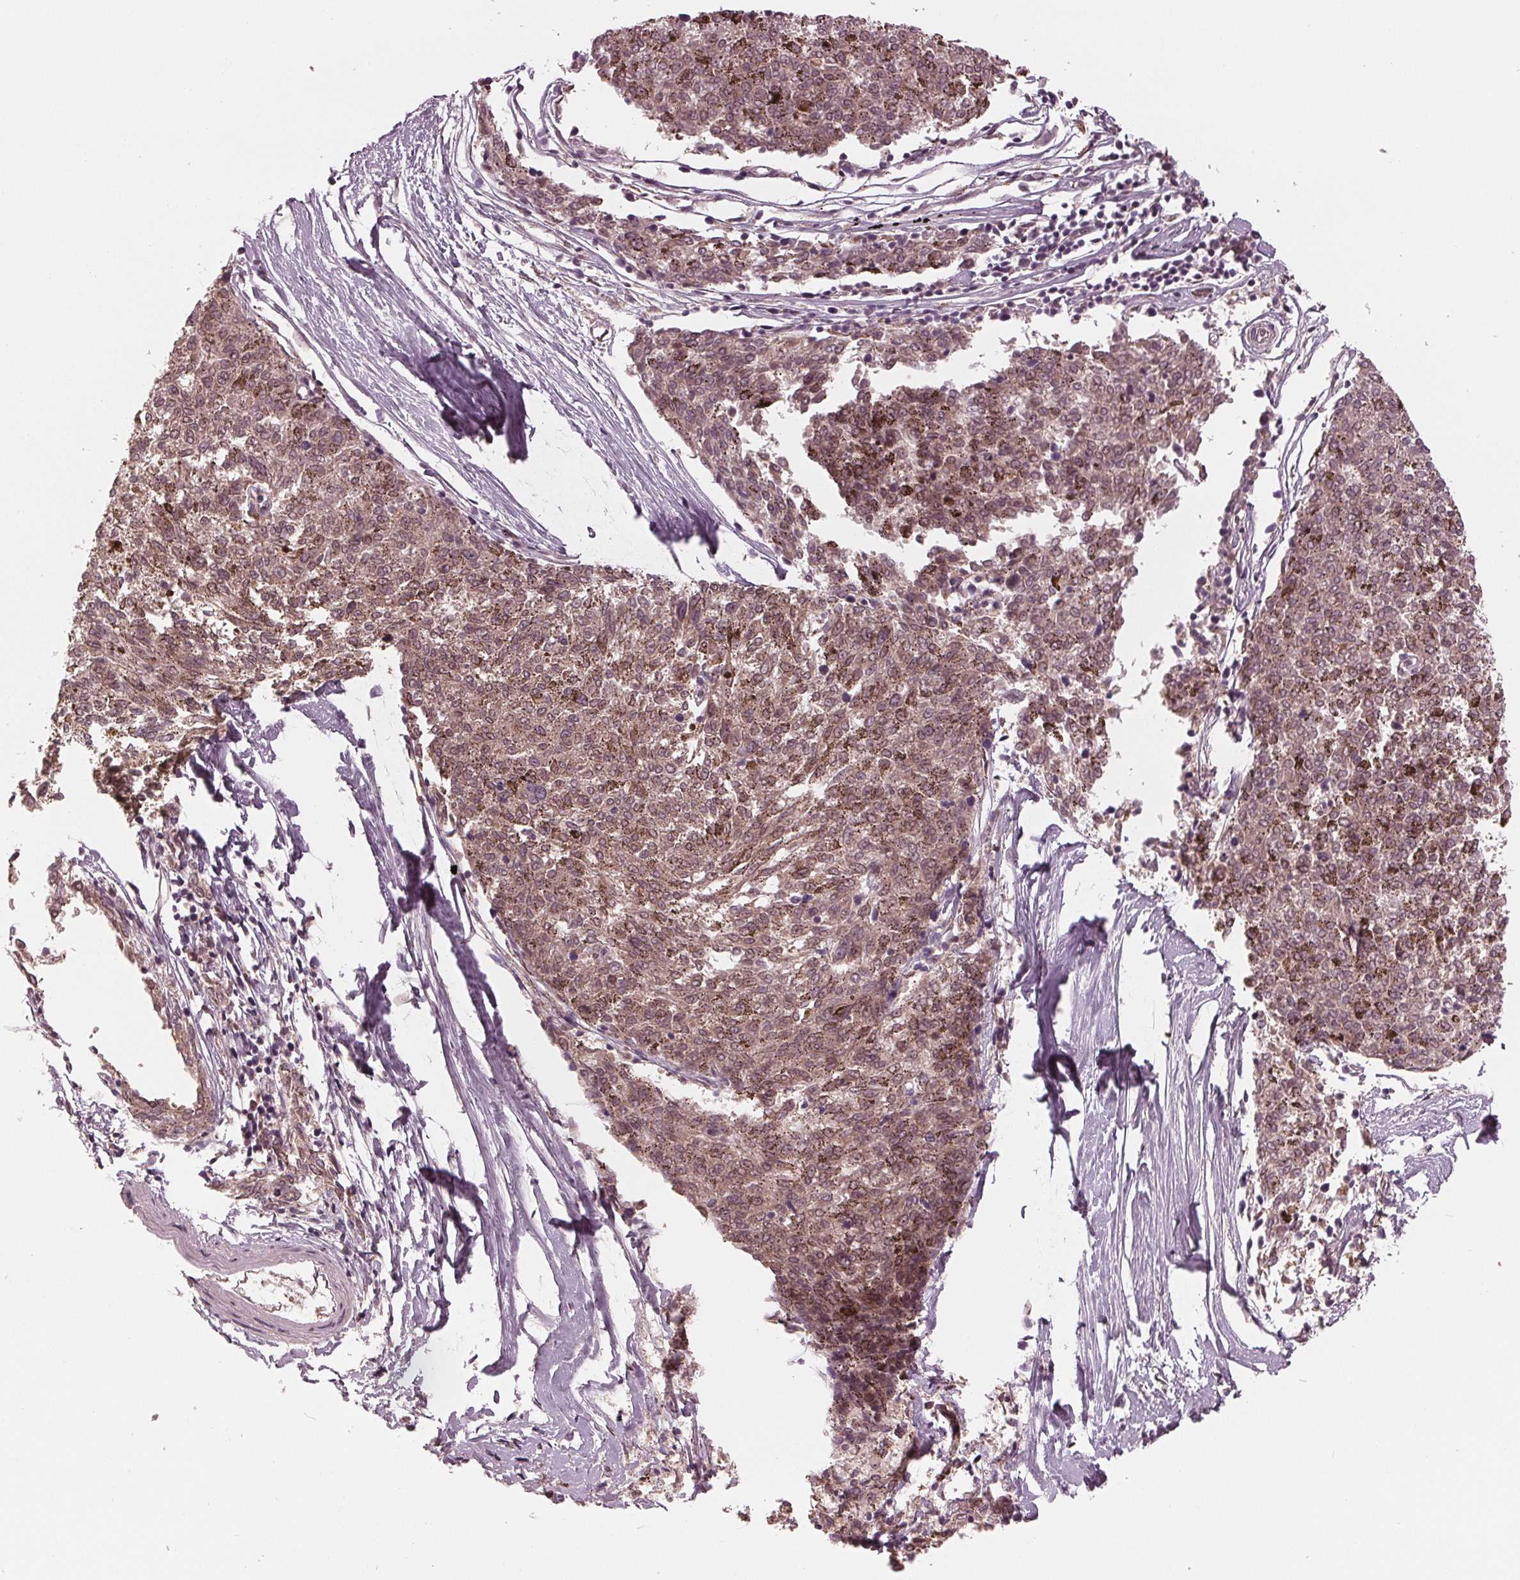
{"staining": {"intensity": "weak", "quantity": "25%-75%", "location": "cytoplasmic/membranous,nuclear"}, "tissue": "melanoma", "cell_type": "Tumor cells", "image_type": "cancer", "snomed": [{"axis": "morphology", "description": "Malignant melanoma, NOS"}, {"axis": "topography", "description": "Skin"}], "caption": "A low amount of weak cytoplasmic/membranous and nuclear positivity is appreciated in approximately 25%-75% of tumor cells in melanoma tissue.", "gene": "ZNF471", "patient": {"sex": "female", "age": 72}}